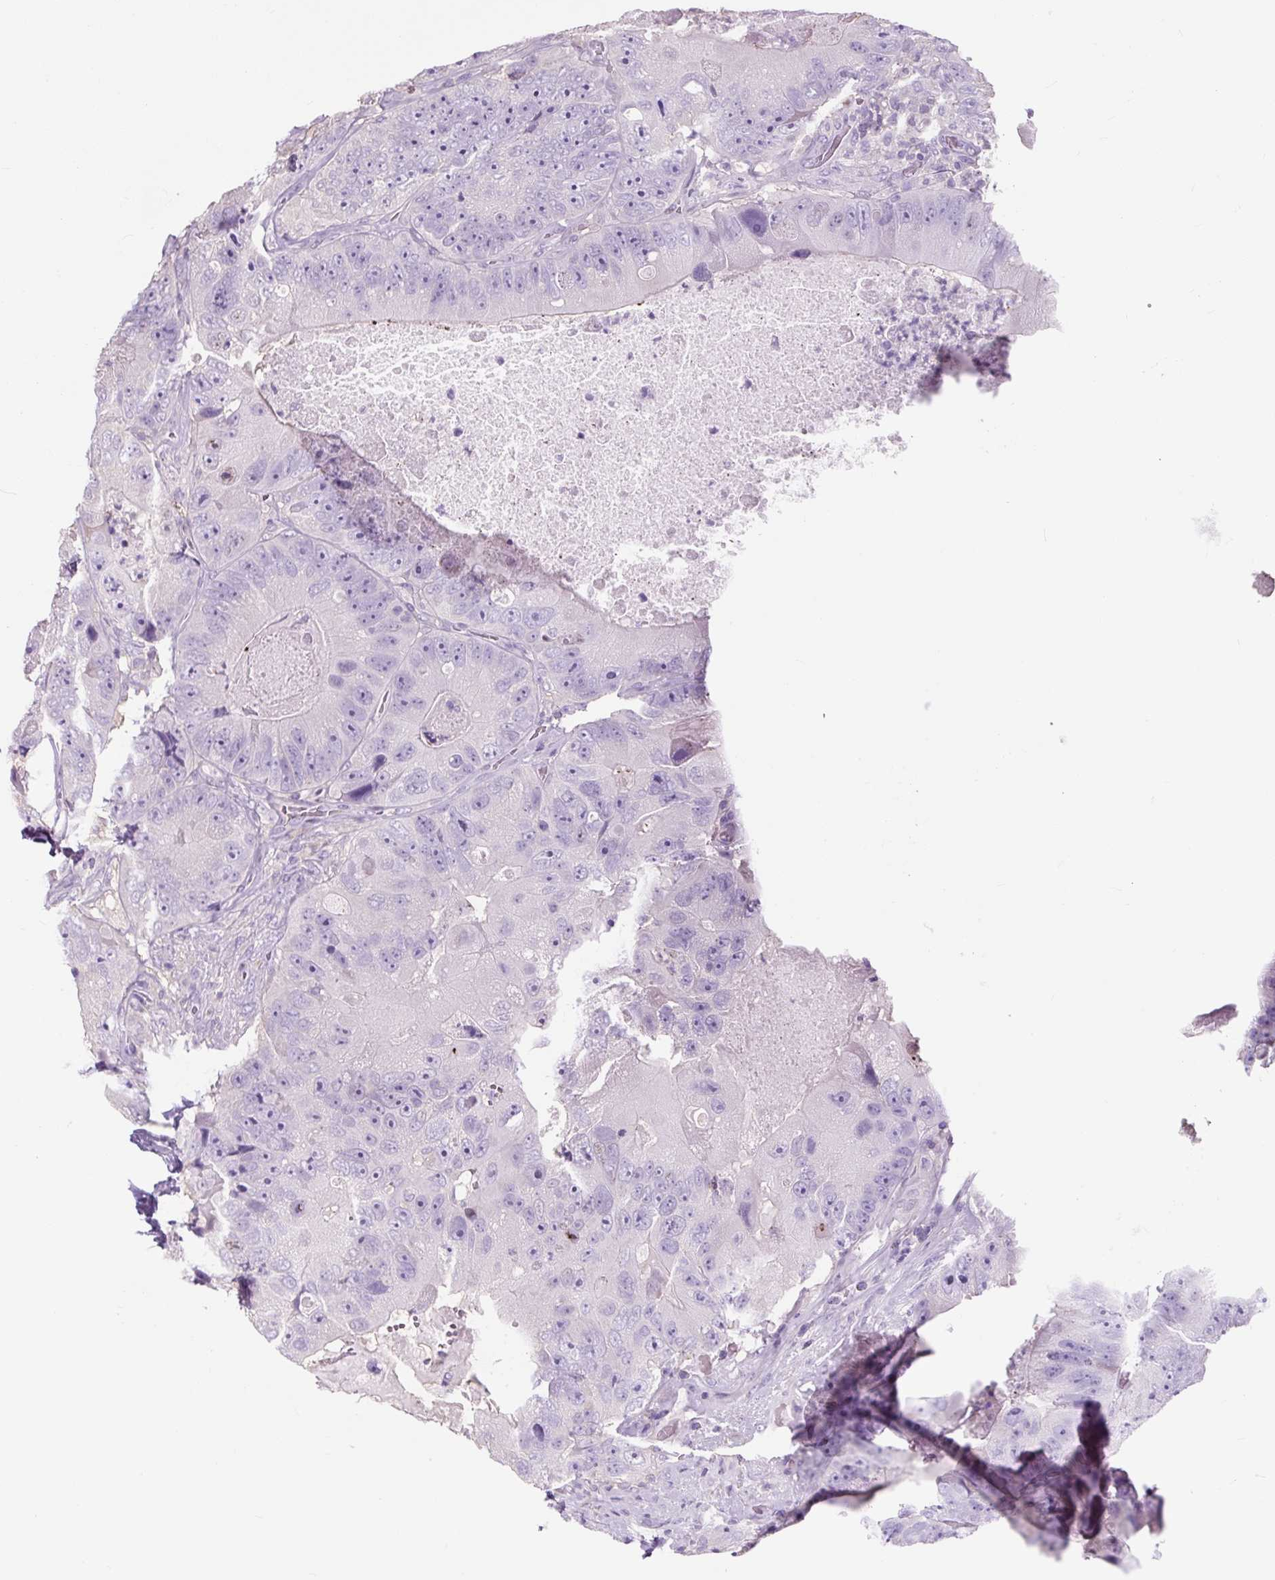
{"staining": {"intensity": "negative", "quantity": "none", "location": "none"}, "tissue": "colorectal cancer", "cell_type": "Tumor cells", "image_type": "cancer", "snomed": [{"axis": "morphology", "description": "Adenocarcinoma, NOS"}, {"axis": "topography", "description": "Colon"}], "caption": "There is no significant staining in tumor cells of adenocarcinoma (colorectal). Brightfield microscopy of immunohistochemistry stained with DAB (3,3'-diaminobenzidine) (brown) and hematoxylin (blue), captured at high magnification.", "gene": "OR10A7", "patient": {"sex": "female", "age": 86}}